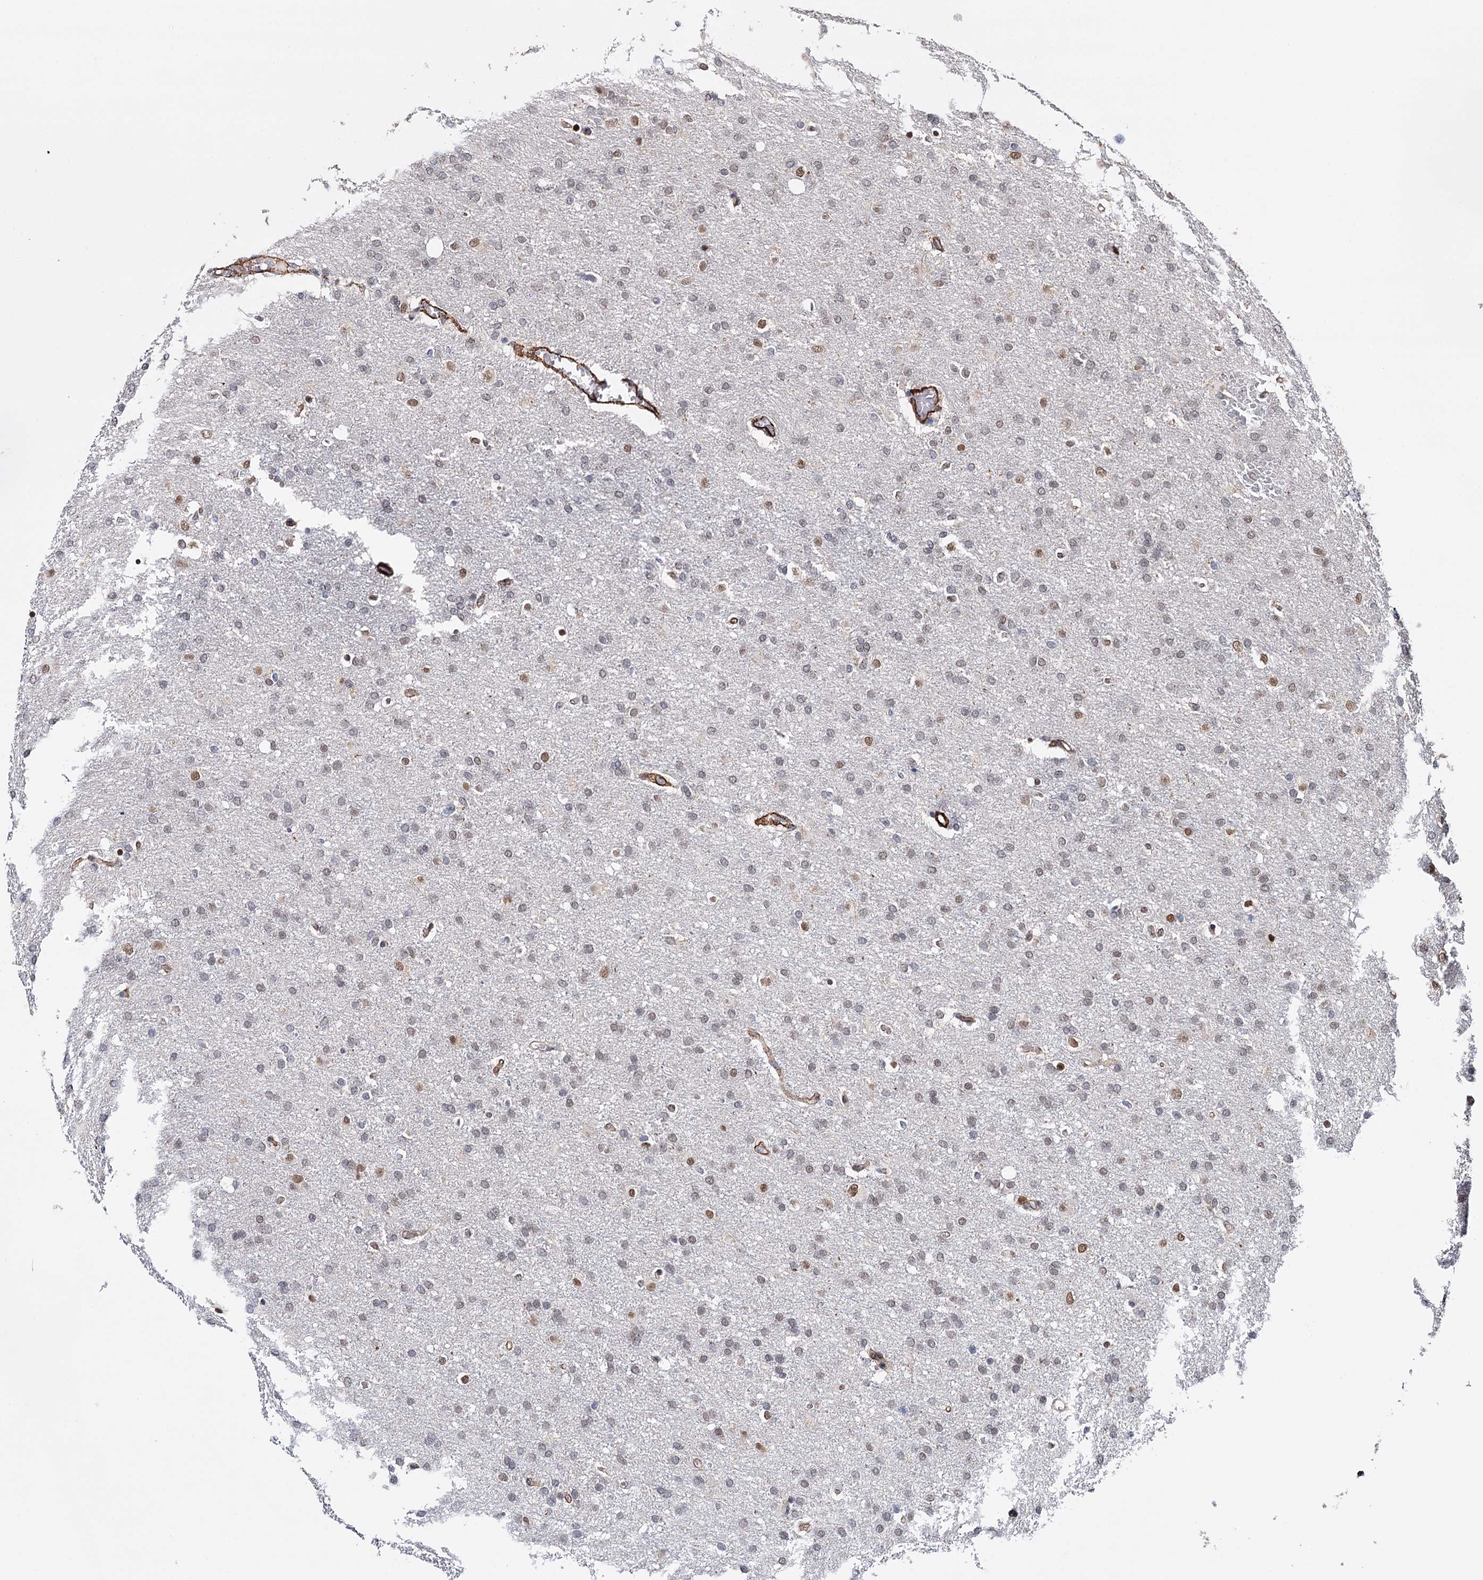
{"staining": {"intensity": "moderate", "quantity": "<25%", "location": "nuclear"}, "tissue": "glioma", "cell_type": "Tumor cells", "image_type": "cancer", "snomed": [{"axis": "morphology", "description": "Glioma, malignant, High grade"}, {"axis": "topography", "description": "Brain"}], "caption": "Immunohistochemistry image of neoplastic tissue: malignant high-grade glioma stained using immunohistochemistry (IHC) reveals low levels of moderate protein expression localized specifically in the nuclear of tumor cells, appearing as a nuclear brown color.", "gene": "CFAP46", "patient": {"sex": "male", "age": 72}}